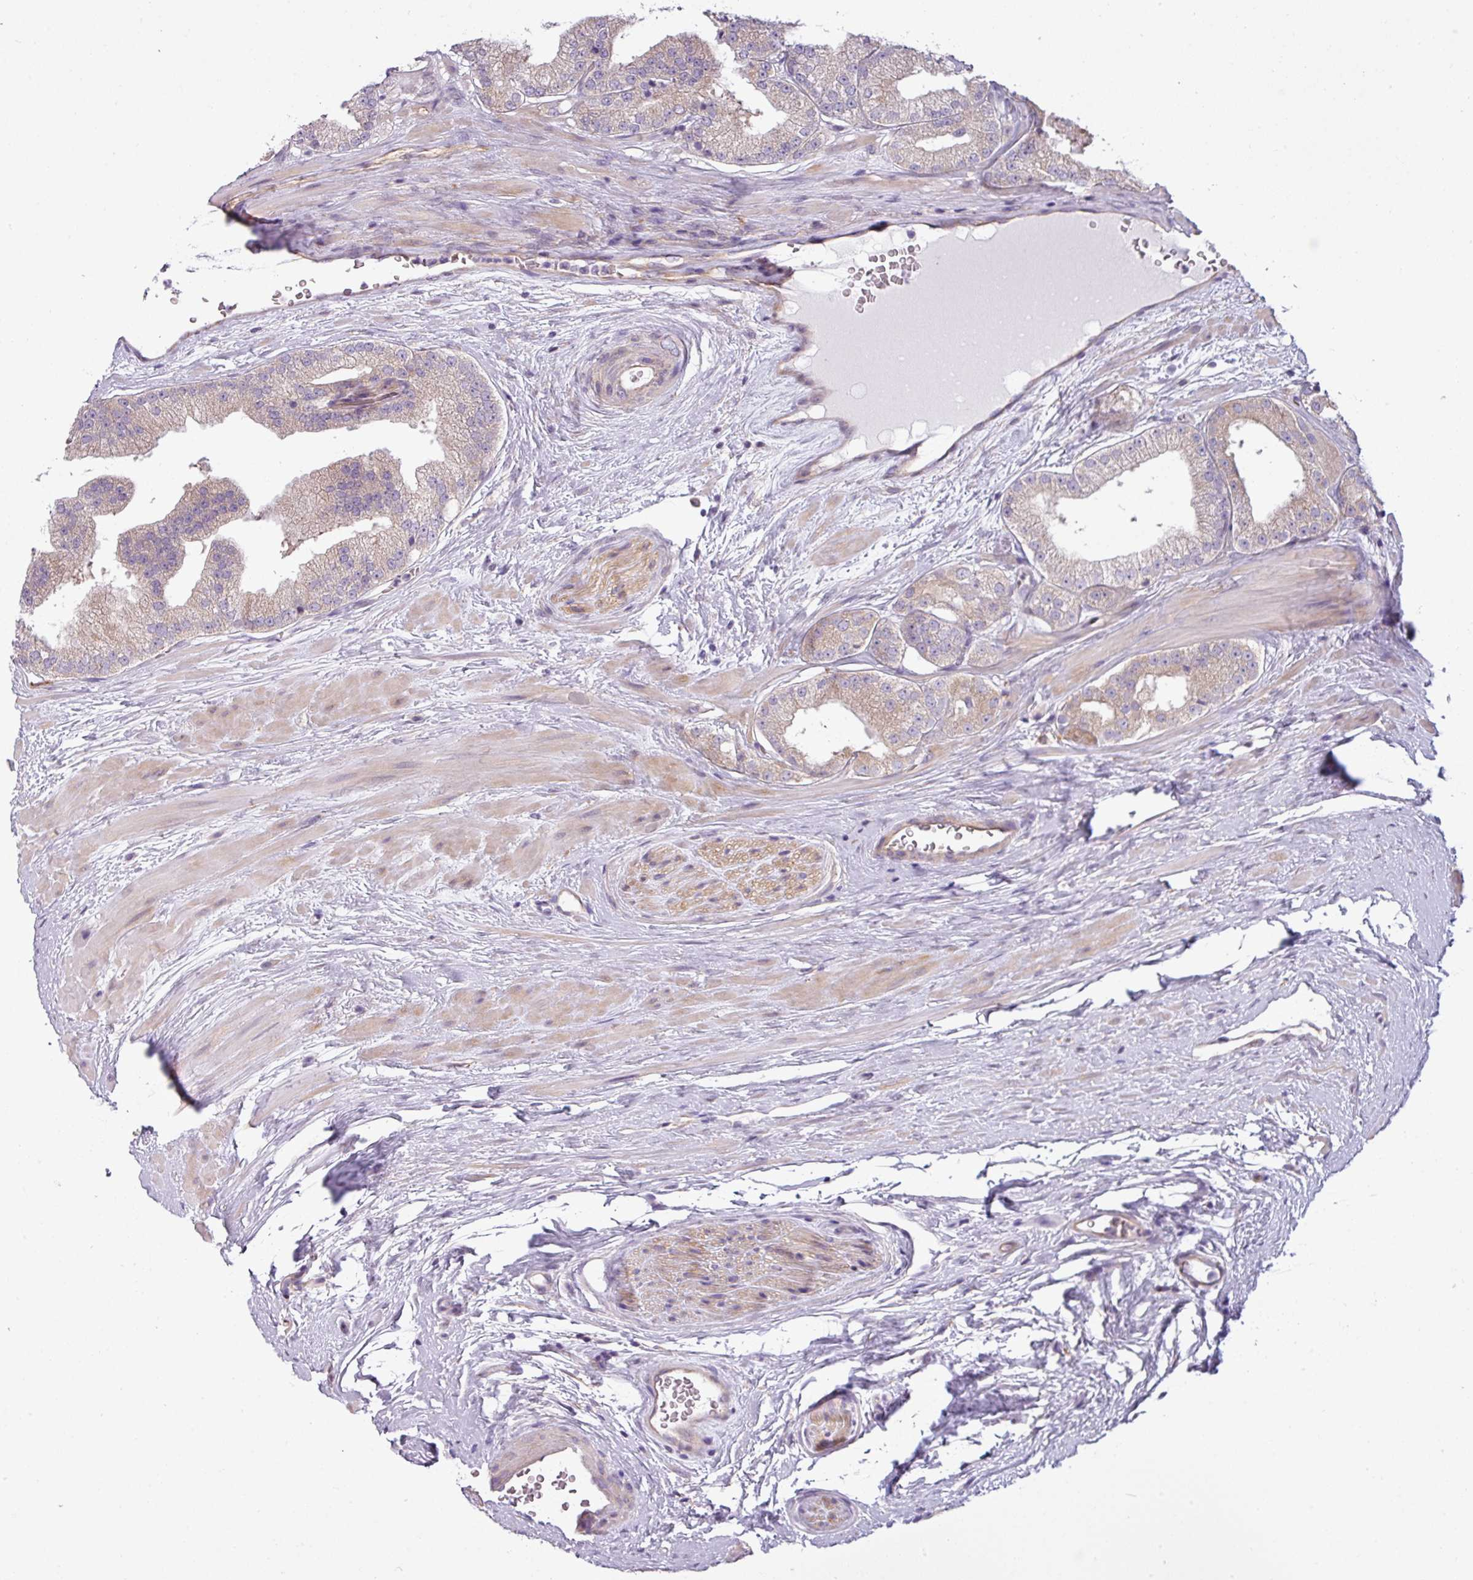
{"staining": {"intensity": "weak", "quantity": "<25%", "location": "cytoplasmic/membranous"}, "tissue": "prostate cancer", "cell_type": "Tumor cells", "image_type": "cancer", "snomed": [{"axis": "morphology", "description": "Adenocarcinoma, High grade"}, {"axis": "topography", "description": "Prostate"}], "caption": "Immunohistochemistry photomicrograph of human adenocarcinoma (high-grade) (prostate) stained for a protein (brown), which displays no expression in tumor cells.", "gene": "CAMK2B", "patient": {"sex": "male", "age": 68}}